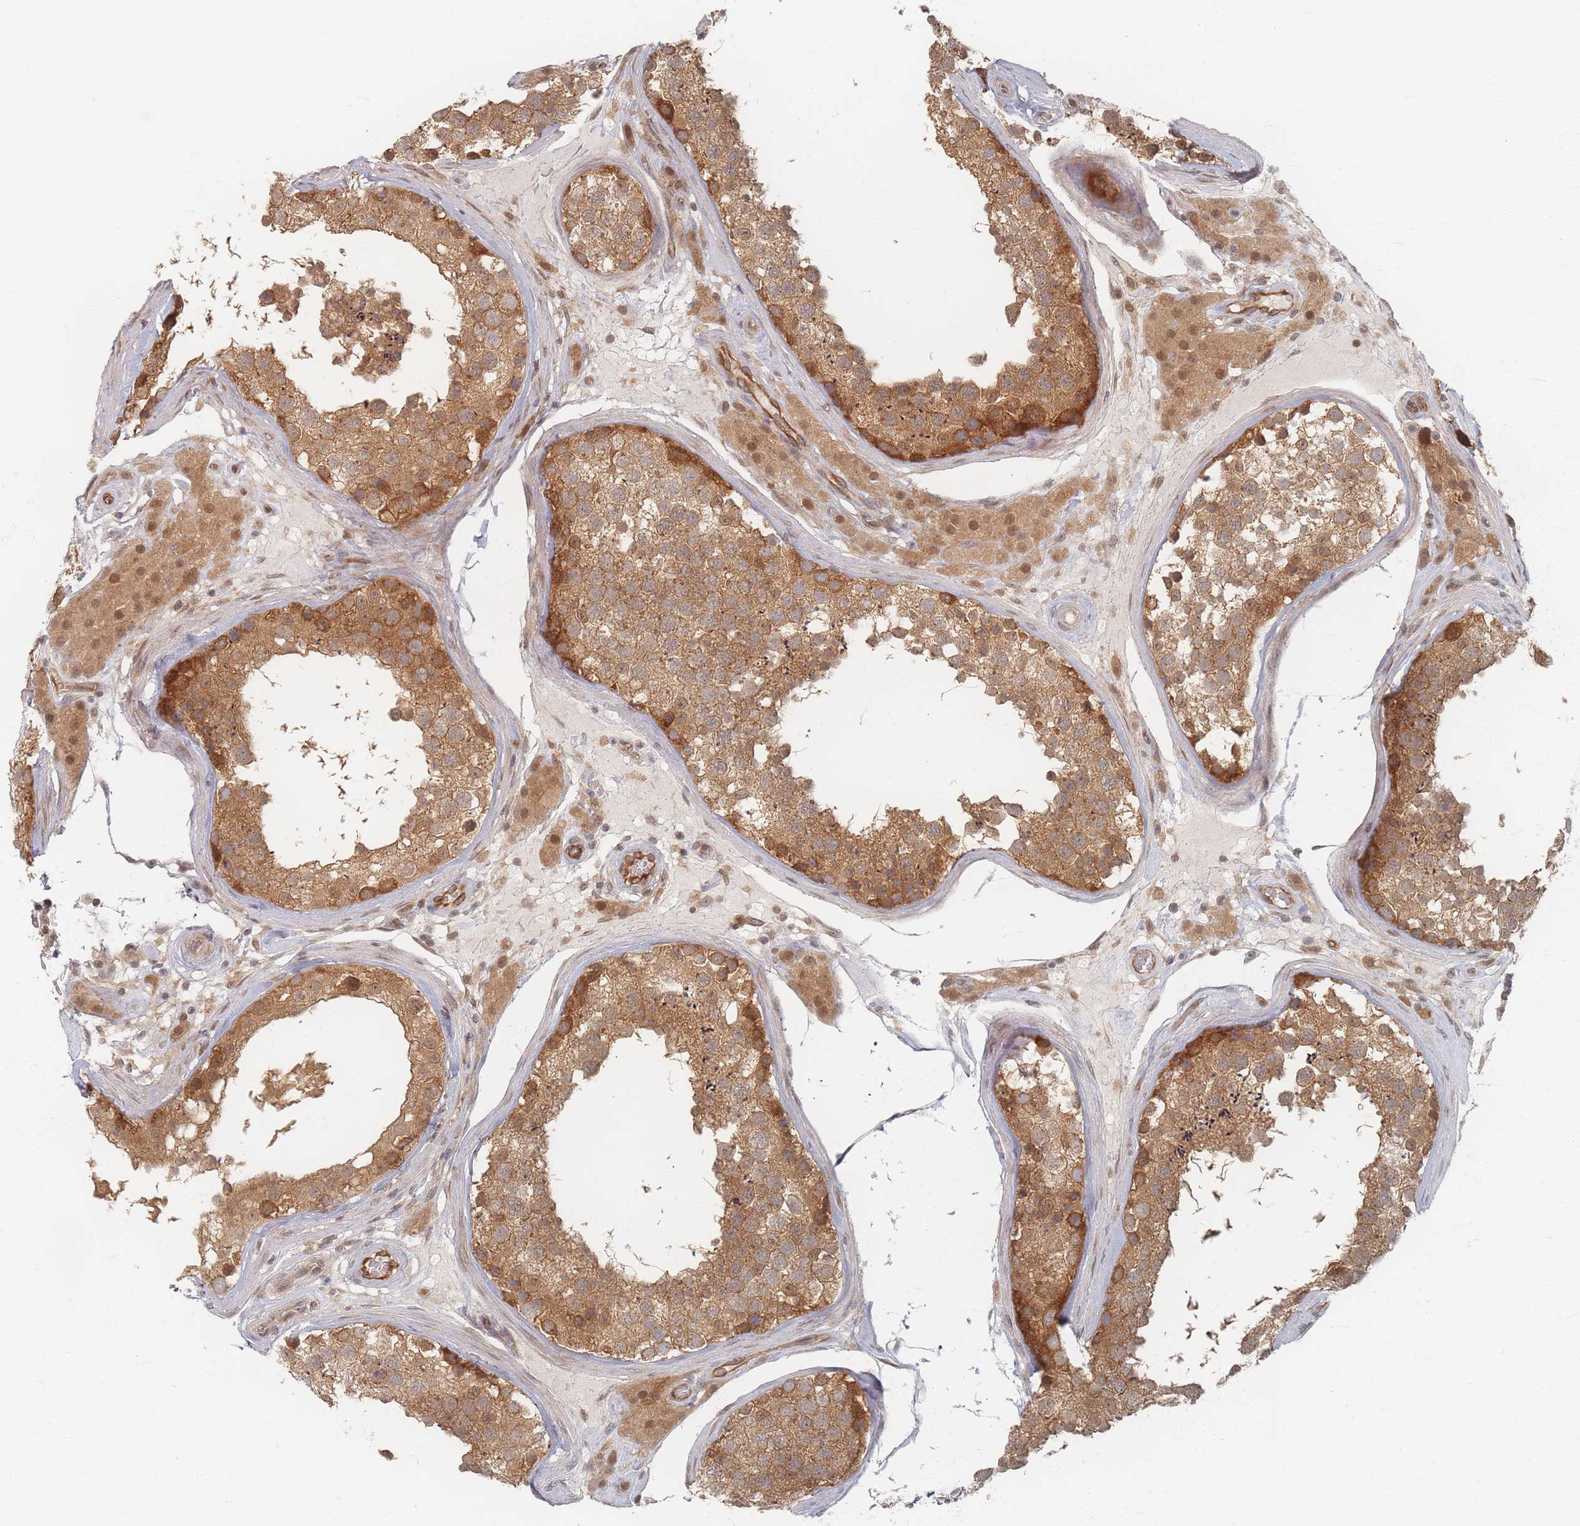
{"staining": {"intensity": "moderate", "quantity": ">75%", "location": "cytoplasmic/membranous,nuclear"}, "tissue": "testis", "cell_type": "Cells in seminiferous ducts", "image_type": "normal", "snomed": [{"axis": "morphology", "description": "Normal tissue, NOS"}, {"axis": "topography", "description": "Testis"}], "caption": "IHC micrograph of normal human testis stained for a protein (brown), which displays medium levels of moderate cytoplasmic/membranous,nuclear positivity in approximately >75% of cells in seminiferous ducts.", "gene": "PSMD9", "patient": {"sex": "male", "age": 46}}